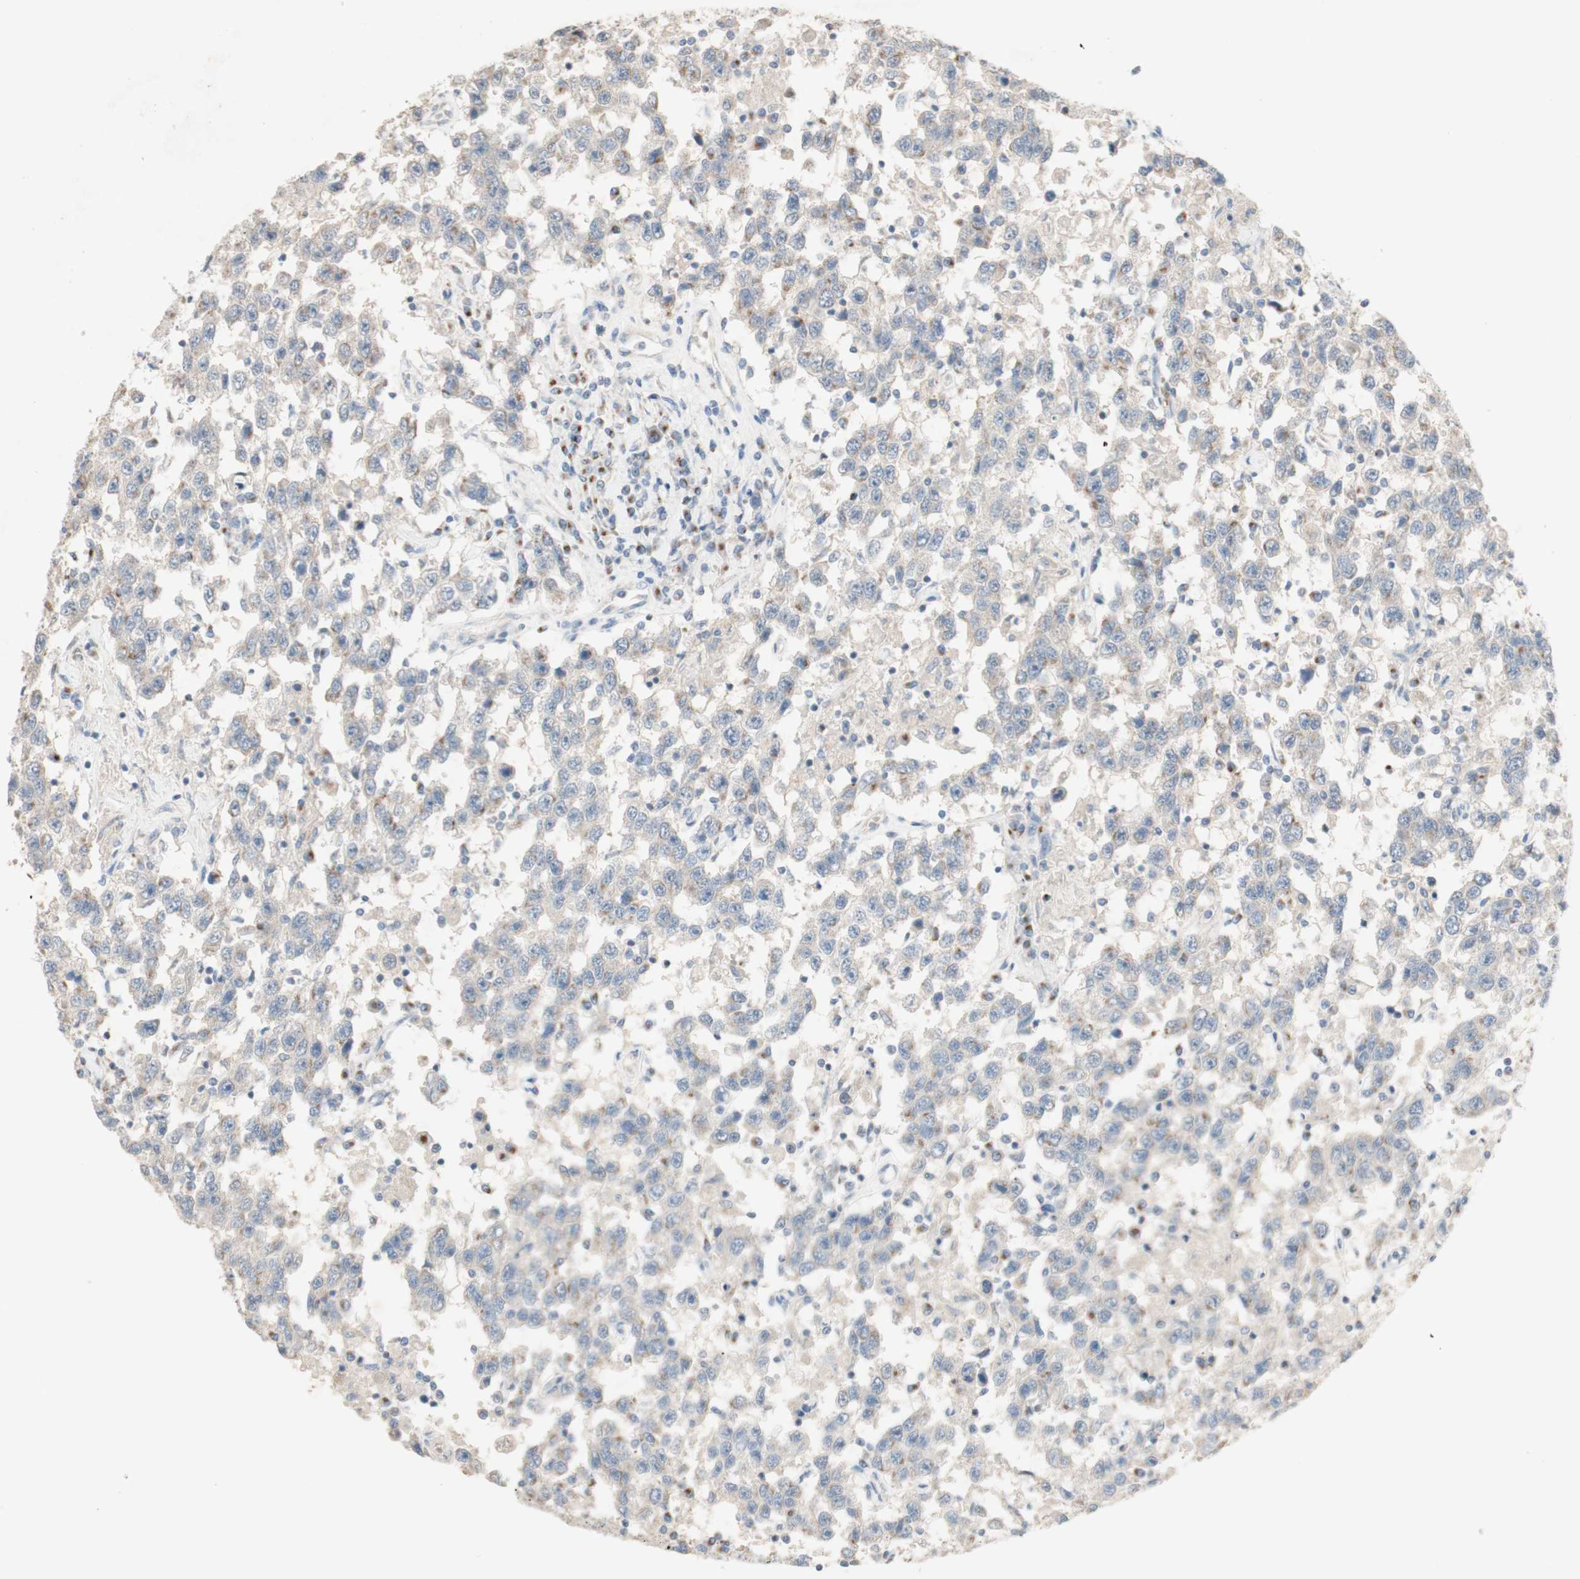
{"staining": {"intensity": "negative", "quantity": "none", "location": "none"}, "tissue": "testis cancer", "cell_type": "Tumor cells", "image_type": "cancer", "snomed": [{"axis": "morphology", "description": "Seminoma, NOS"}, {"axis": "topography", "description": "Testis"}], "caption": "This micrograph is of testis cancer stained with IHC to label a protein in brown with the nuclei are counter-stained blue. There is no staining in tumor cells. Brightfield microscopy of immunohistochemistry (IHC) stained with DAB (3,3'-diaminobenzidine) (brown) and hematoxylin (blue), captured at high magnification.", "gene": "MANEA", "patient": {"sex": "male", "age": 41}}